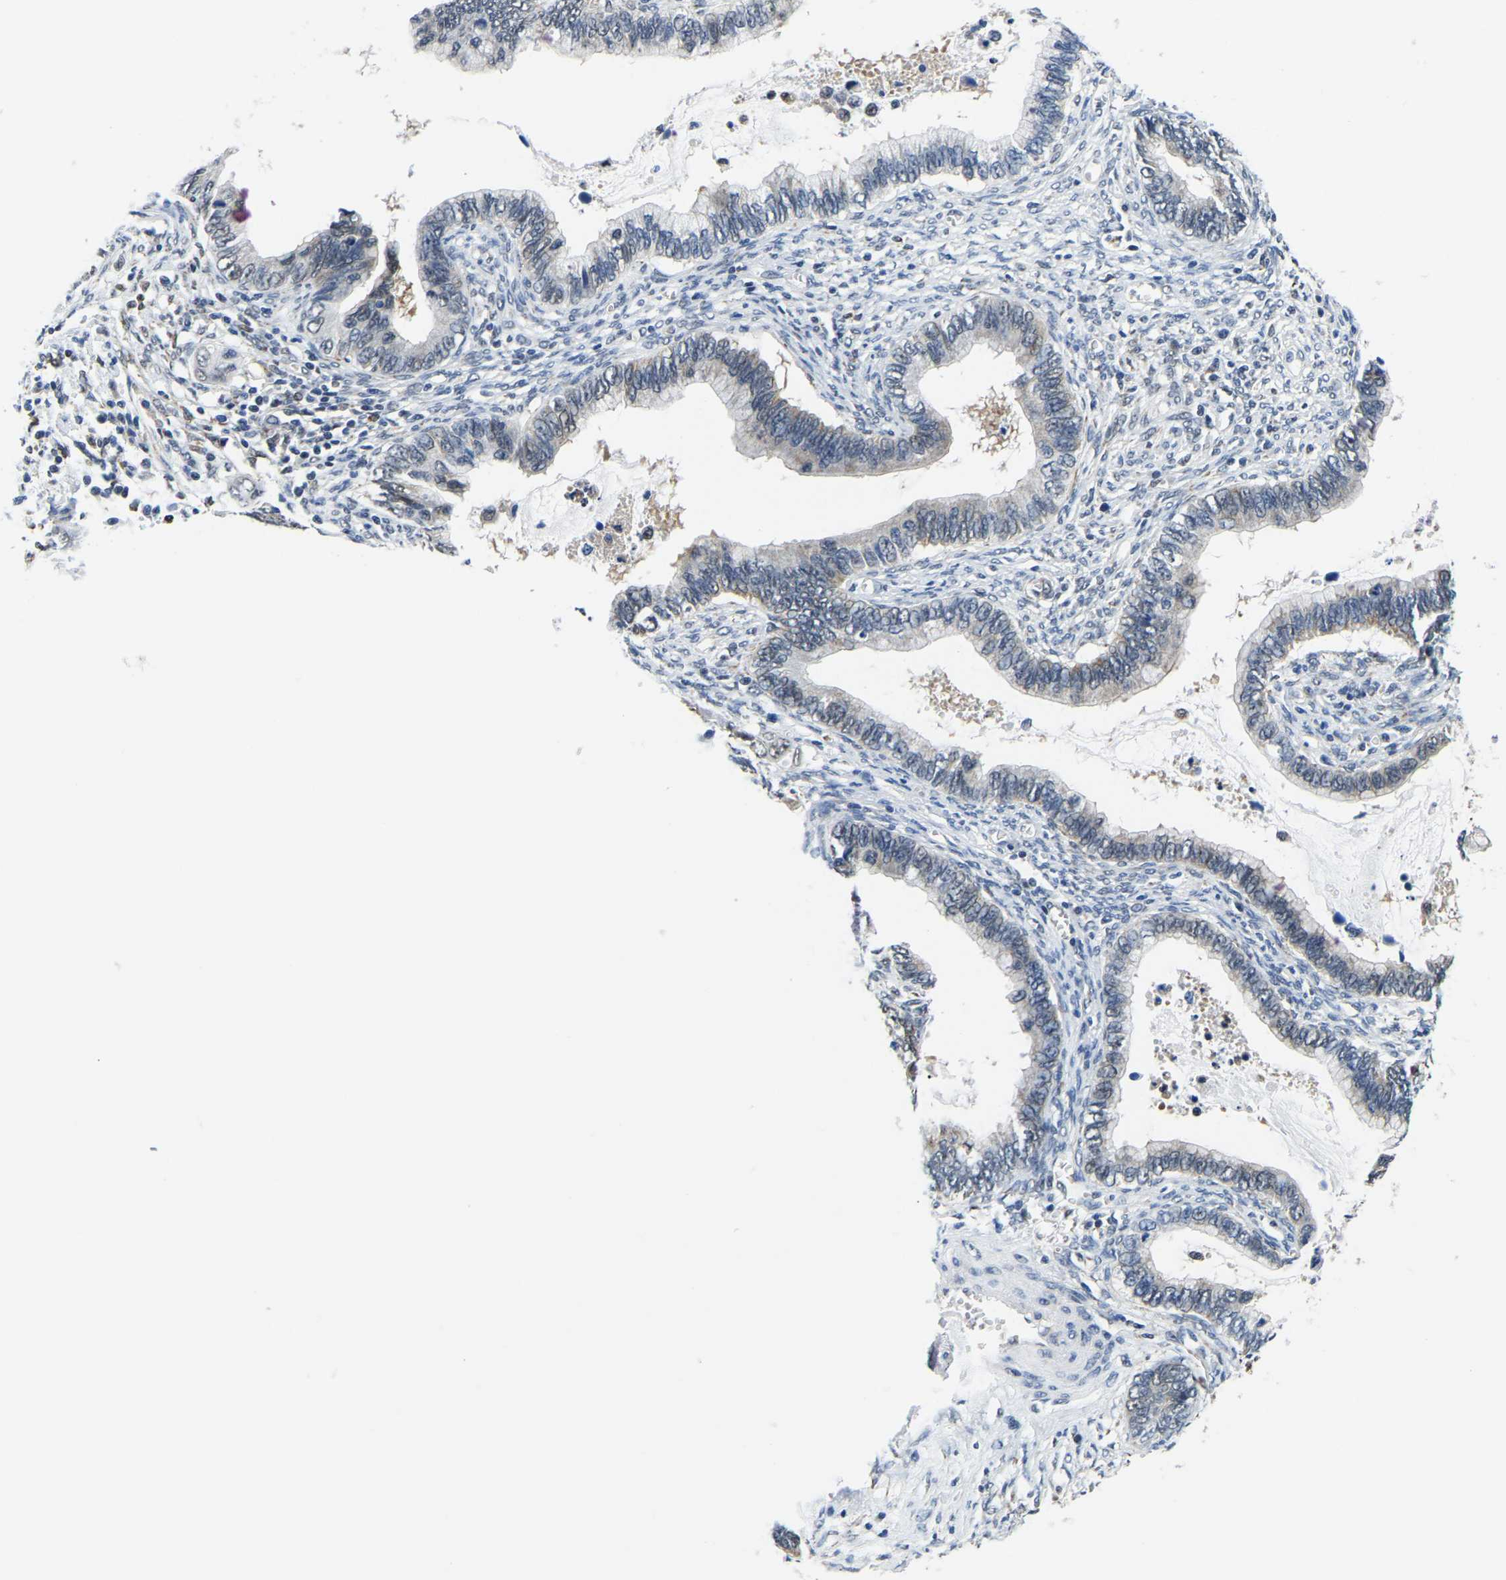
{"staining": {"intensity": "negative", "quantity": "none", "location": "none"}, "tissue": "cervical cancer", "cell_type": "Tumor cells", "image_type": "cancer", "snomed": [{"axis": "morphology", "description": "Adenocarcinoma, NOS"}, {"axis": "topography", "description": "Cervix"}], "caption": "Tumor cells are negative for brown protein staining in cervical cancer.", "gene": "BNIP3L", "patient": {"sex": "female", "age": 44}}